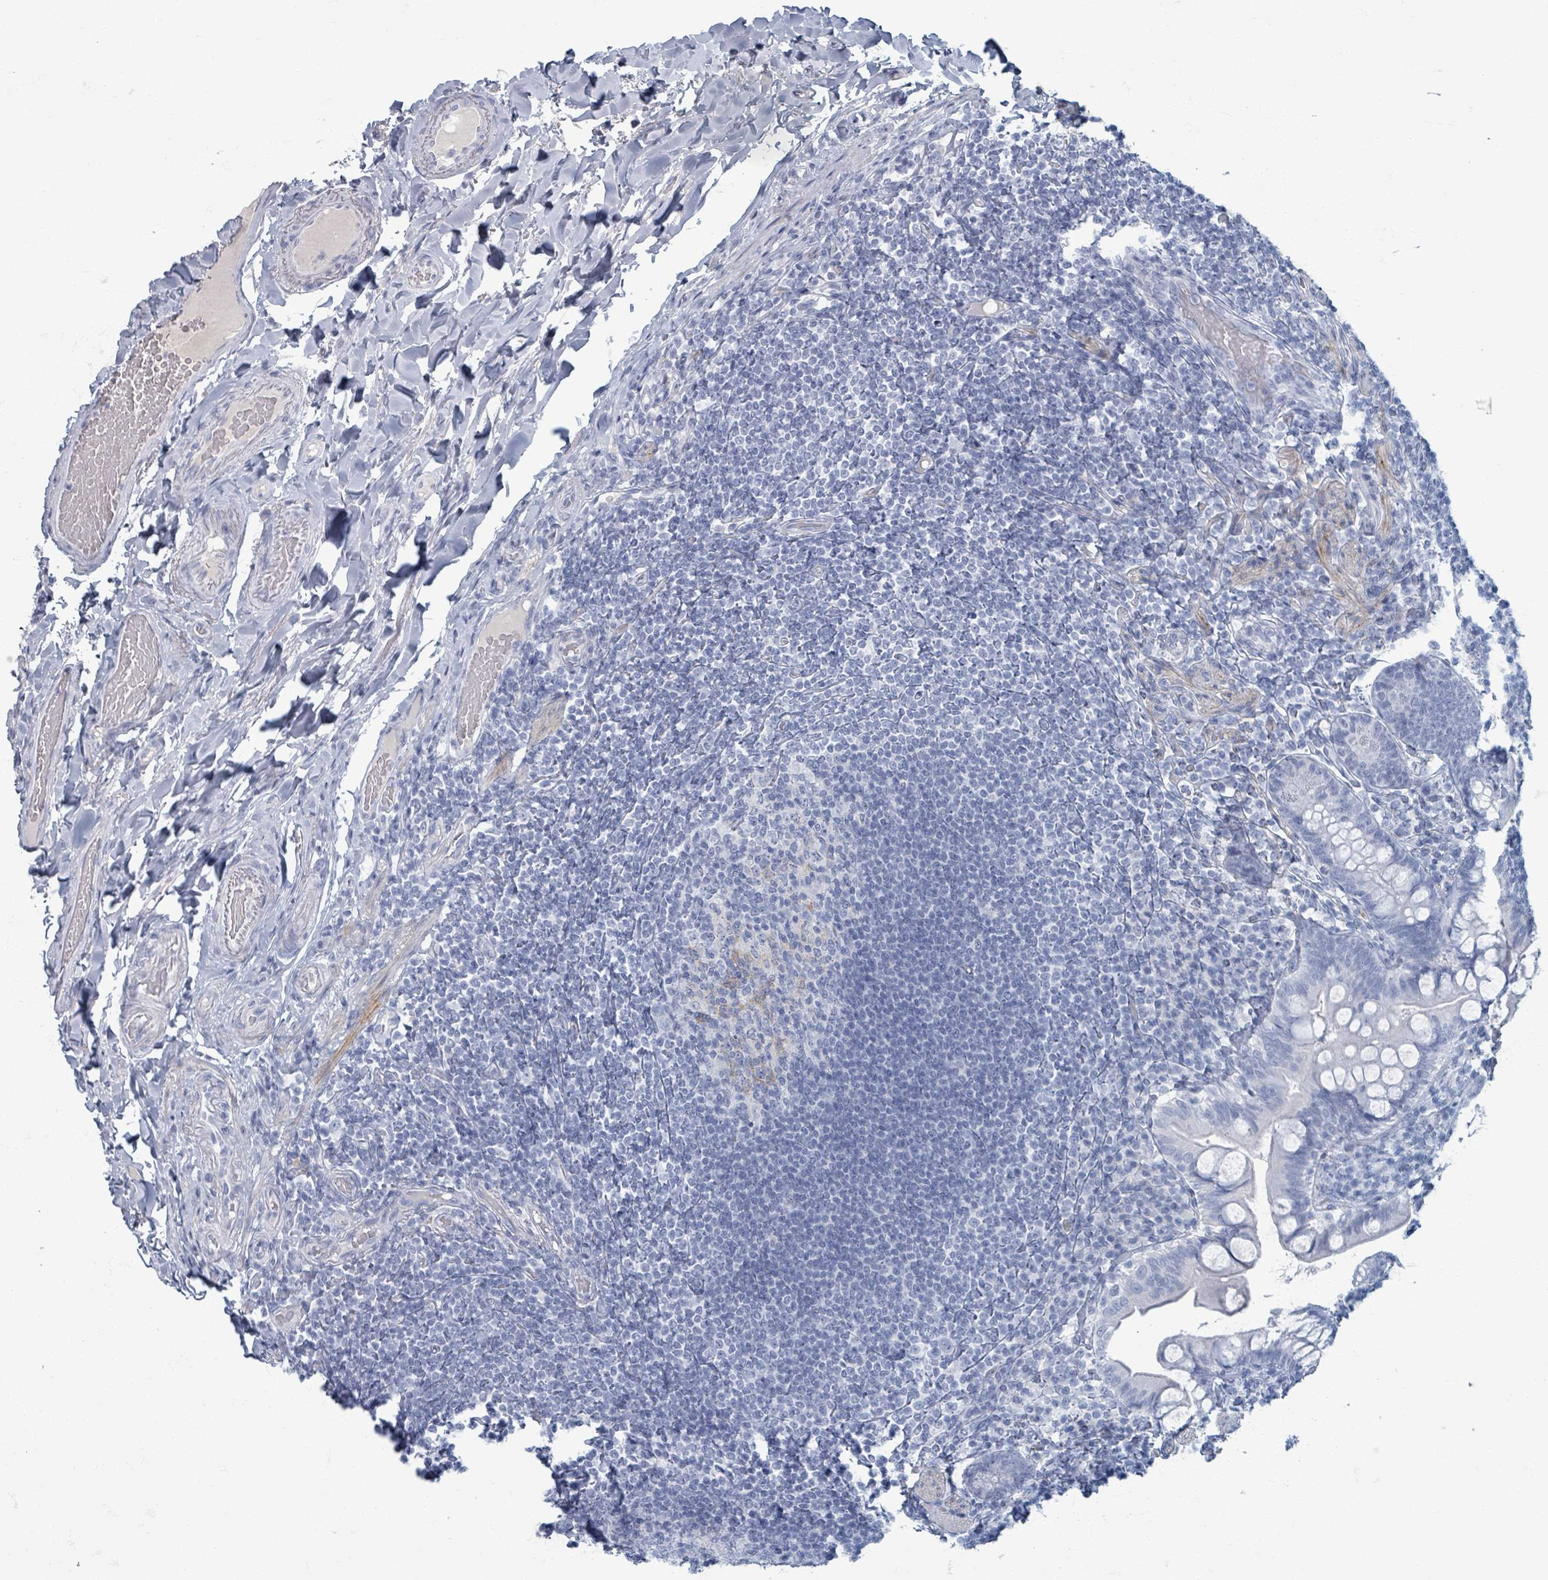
{"staining": {"intensity": "negative", "quantity": "none", "location": "none"}, "tissue": "small intestine", "cell_type": "Glandular cells", "image_type": "normal", "snomed": [{"axis": "morphology", "description": "Normal tissue, NOS"}, {"axis": "topography", "description": "Small intestine"}], "caption": "Glandular cells show no significant expression in unremarkable small intestine.", "gene": "TAS2R1", "patient": {"sex": "male", "age": 70}}